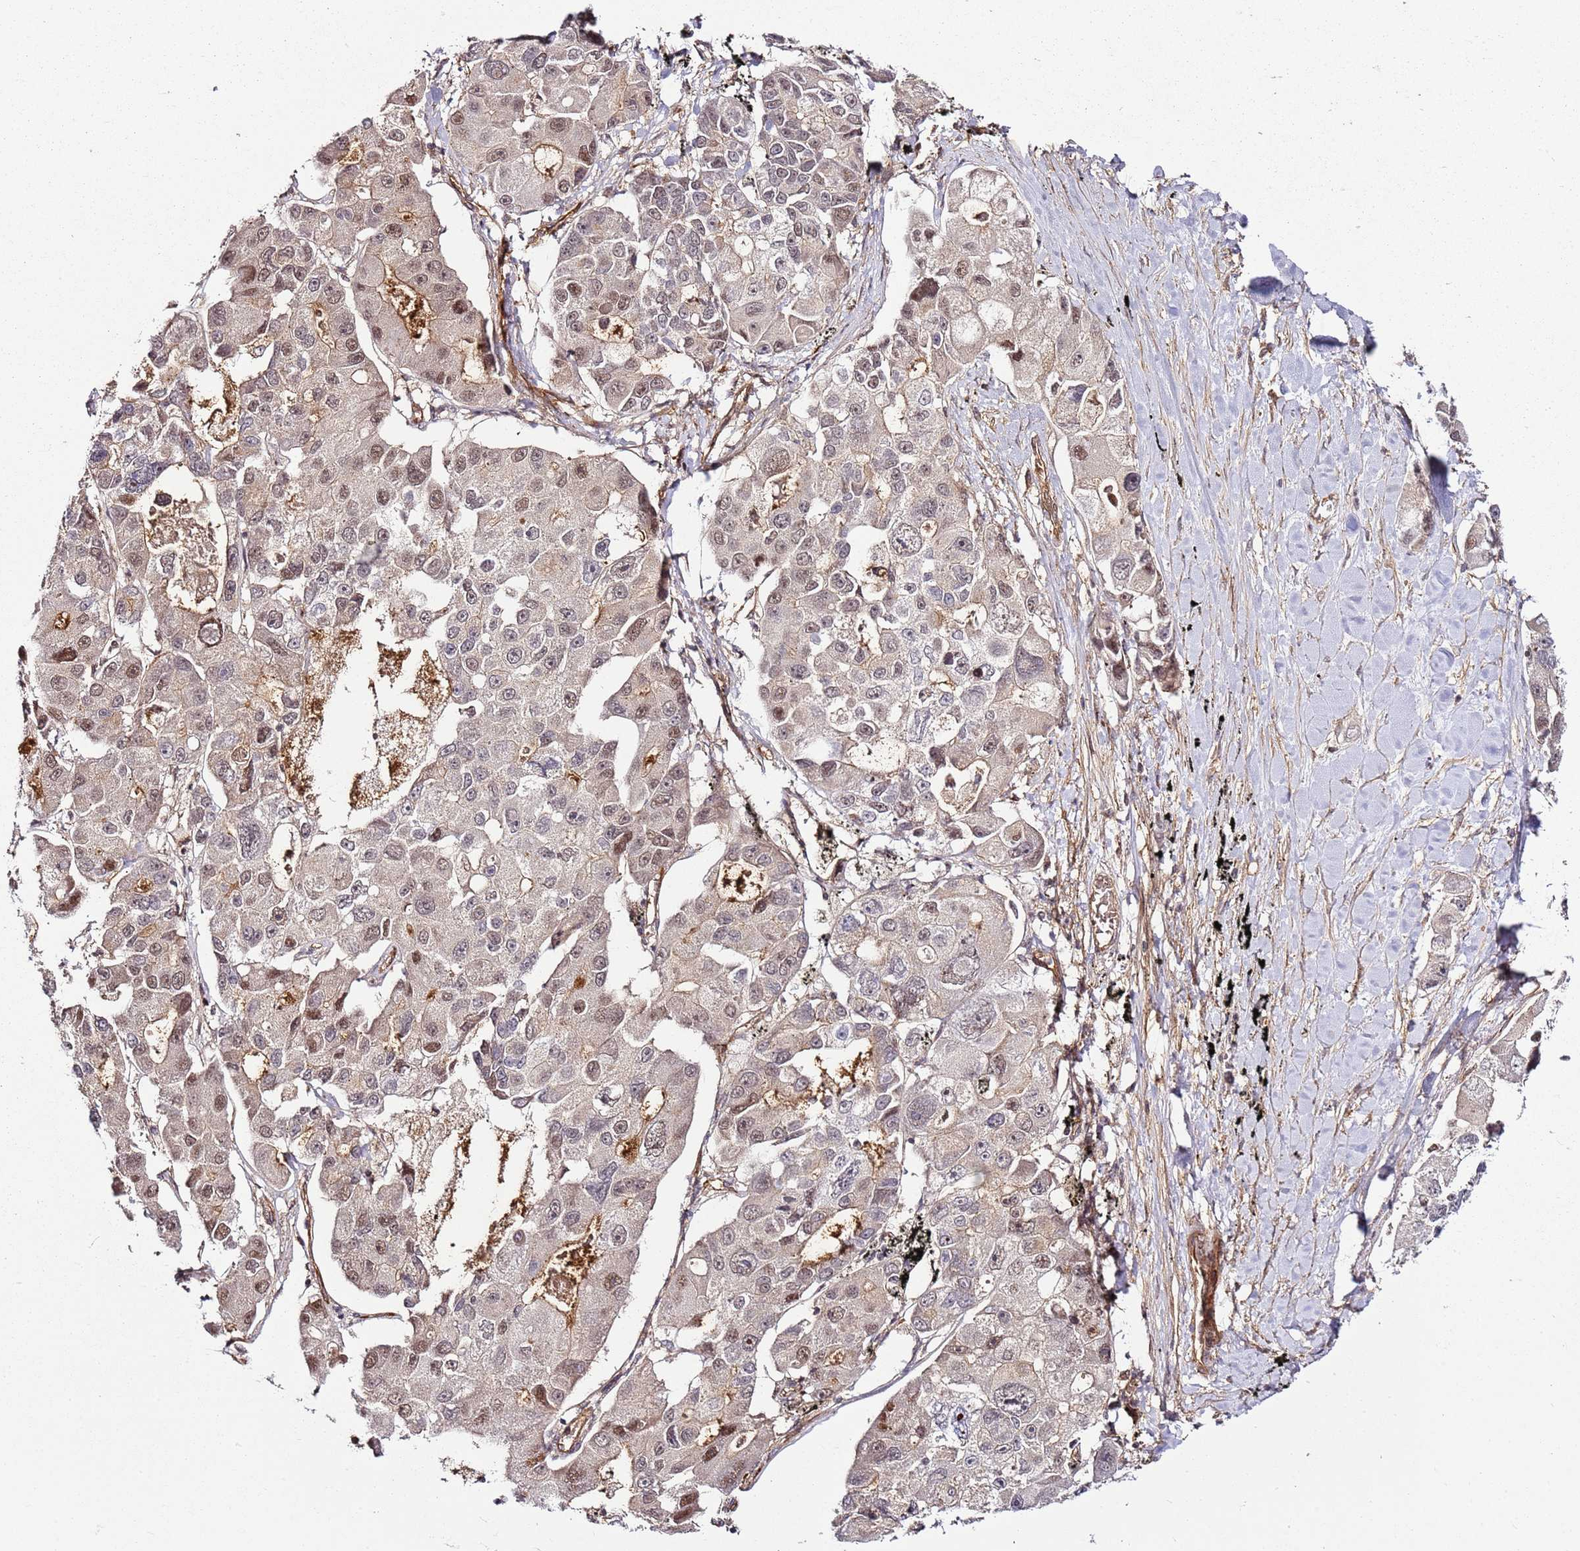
{"staining": {"intensity": "weak", "quantity": "25%-75%", "location": "nuclear"}, "tissue": "lung cancer", "cell_type": "Tumor cells", "image_type": "cancer", "snomed": [{"axis": "morphology", "description": "Adenocarcinoma, NOS"}, {"axis": "topography", "description": "Lung"}], "caption": "Weak nuclear protein expression is identified in approximately 25%-75% of tumor cells in lung cancer (adenocarcinoma).", "gene": "CCNYL1", "patient": {"sex": "female", "age": 54}}